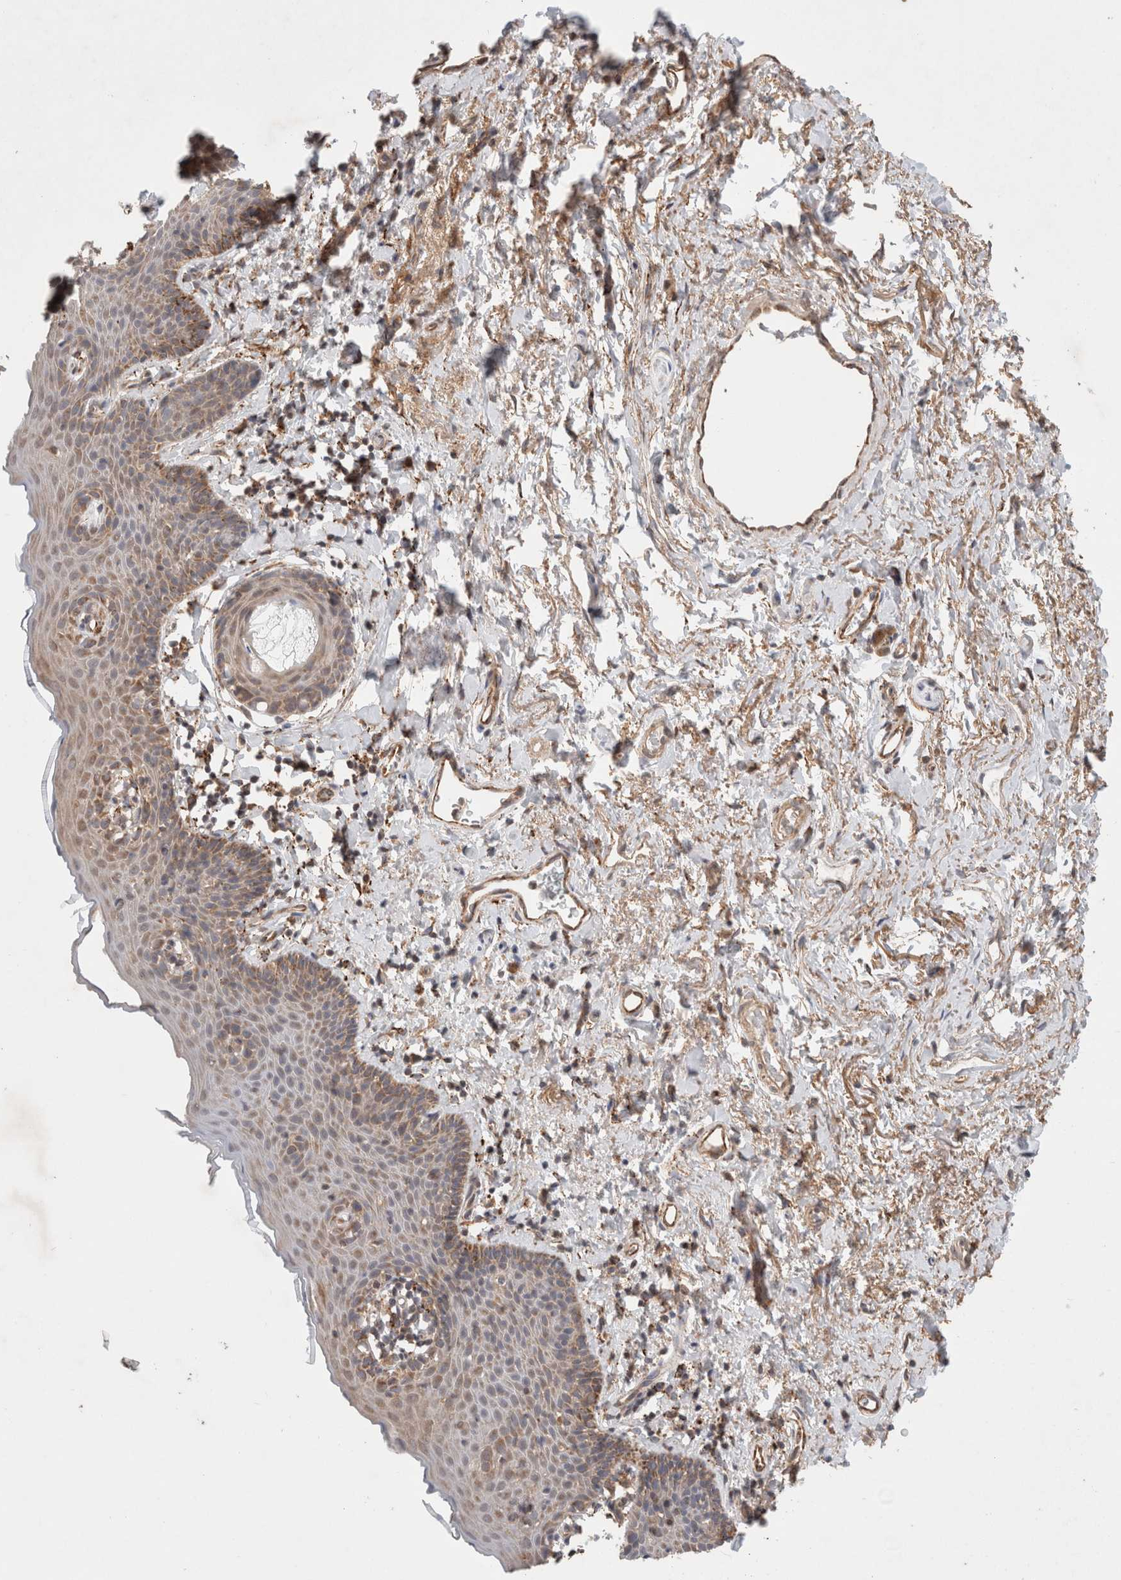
{"staining": {"intensity": "moderate", "quantity": ">75%", "location": "cytoplasmic/membranous"}, "tissue": "skin", "cell_type": "Epidermal cells", "image_type": "normal", "snomed": [{"axis": "morphology", "description": "Normal tissue, NOS"}, {"axis": "topography", "description": "Vulva"}], "caption": "Skin stained with immunohistochemistry displays moderate cytoplasmic/membranous positivity in about >75% of epidermal cells.", "gene": "HROB", "patient": {"sex": "female", "age": 66}}